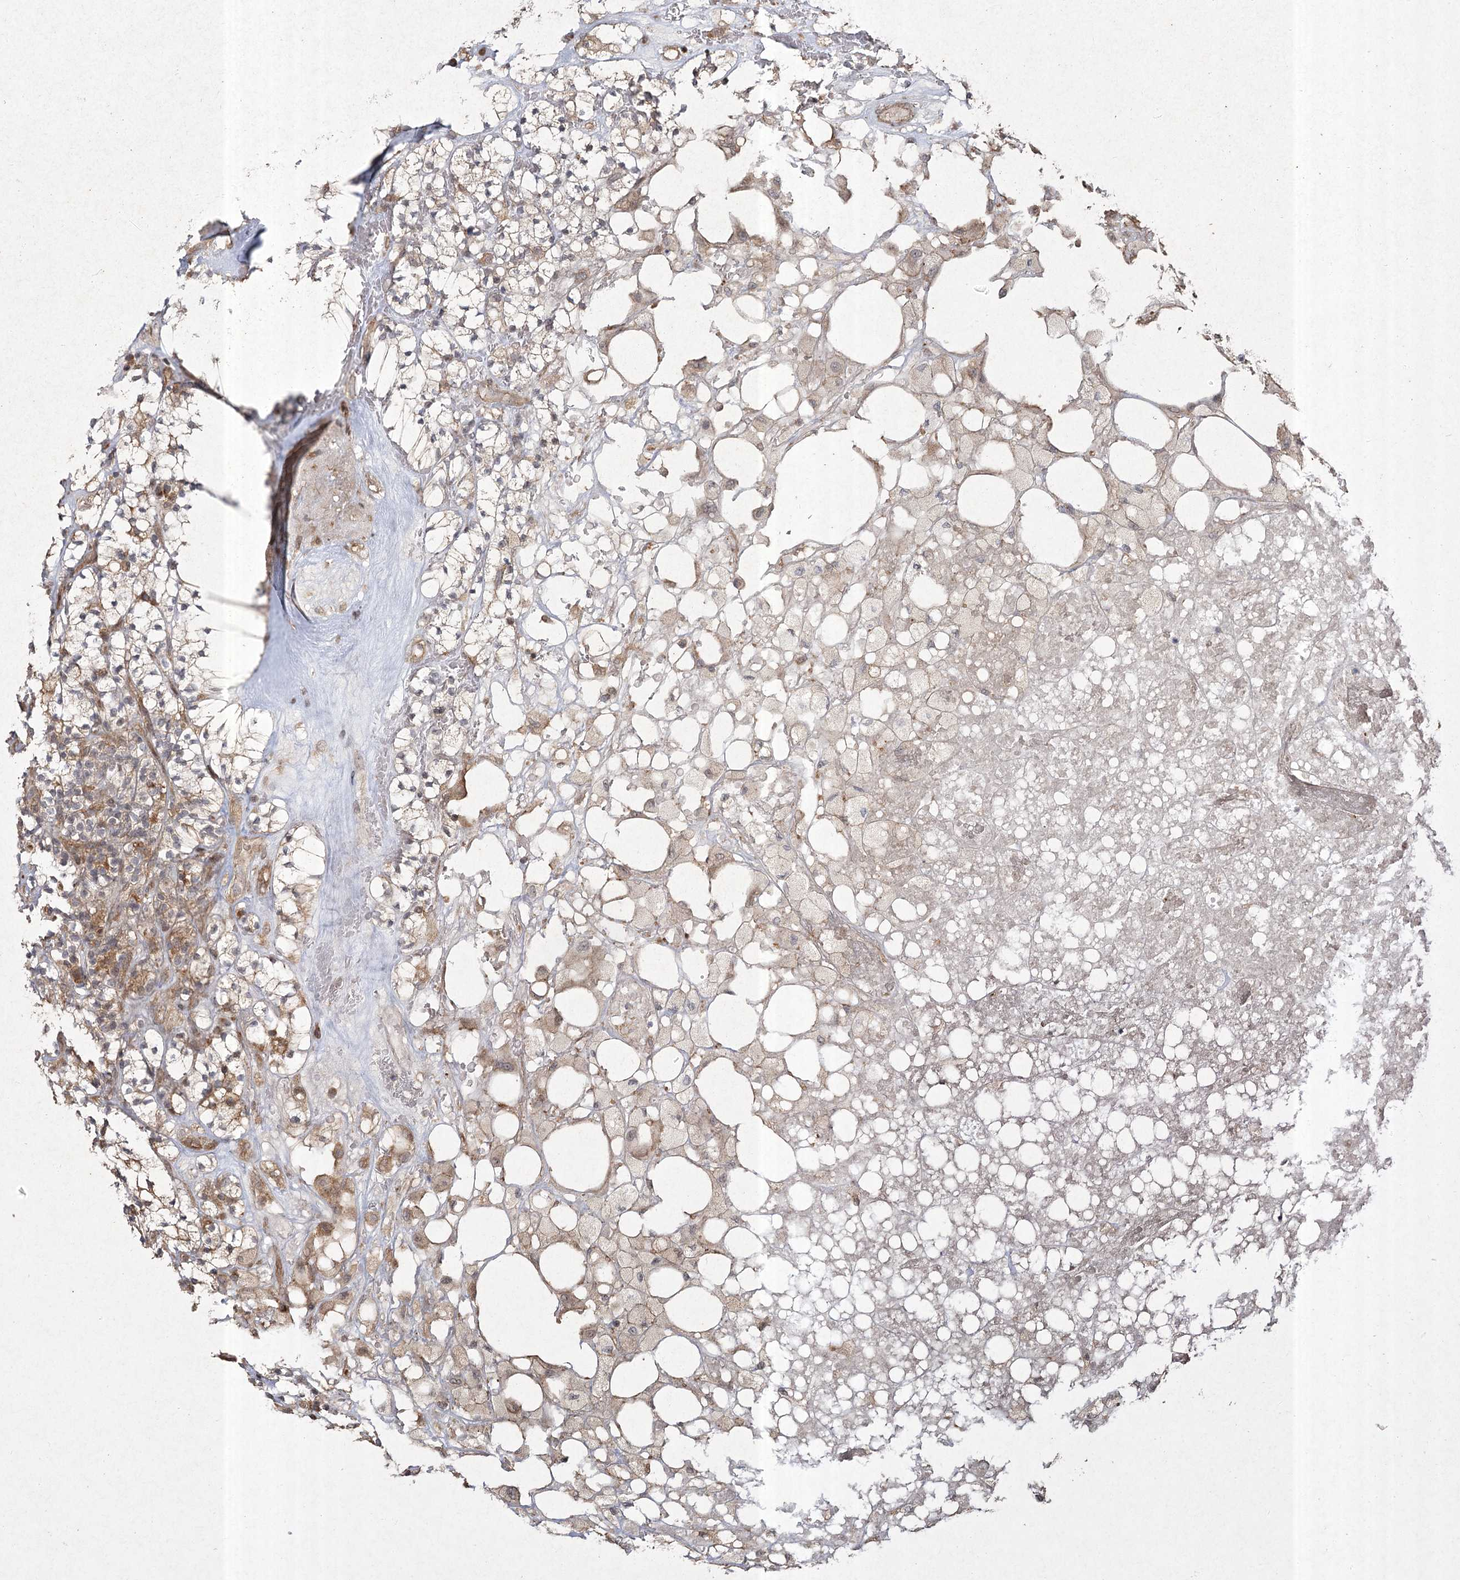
{"staining": {"intensity": "moderate", "quantity": ">75%", "location": "cytoplasmic/membranous"}, "tissue": "renal cancer", "cell_type": "Tumor cells", "image_type": "cancer", "snomed": [{"axis": "morphology", "description": "Adenocarcinoma, NOS"}, {"axis": "topography", "description": "Kidney"}], "caption": "The photomicrograph reveals a brown stain indicating the presence of a protein in the cytoplasmic/membranous of tumor cells in renal adenocarcinoma.", "gene": "CPLANE1", "patient": {"sex": "male", "age": 77}}